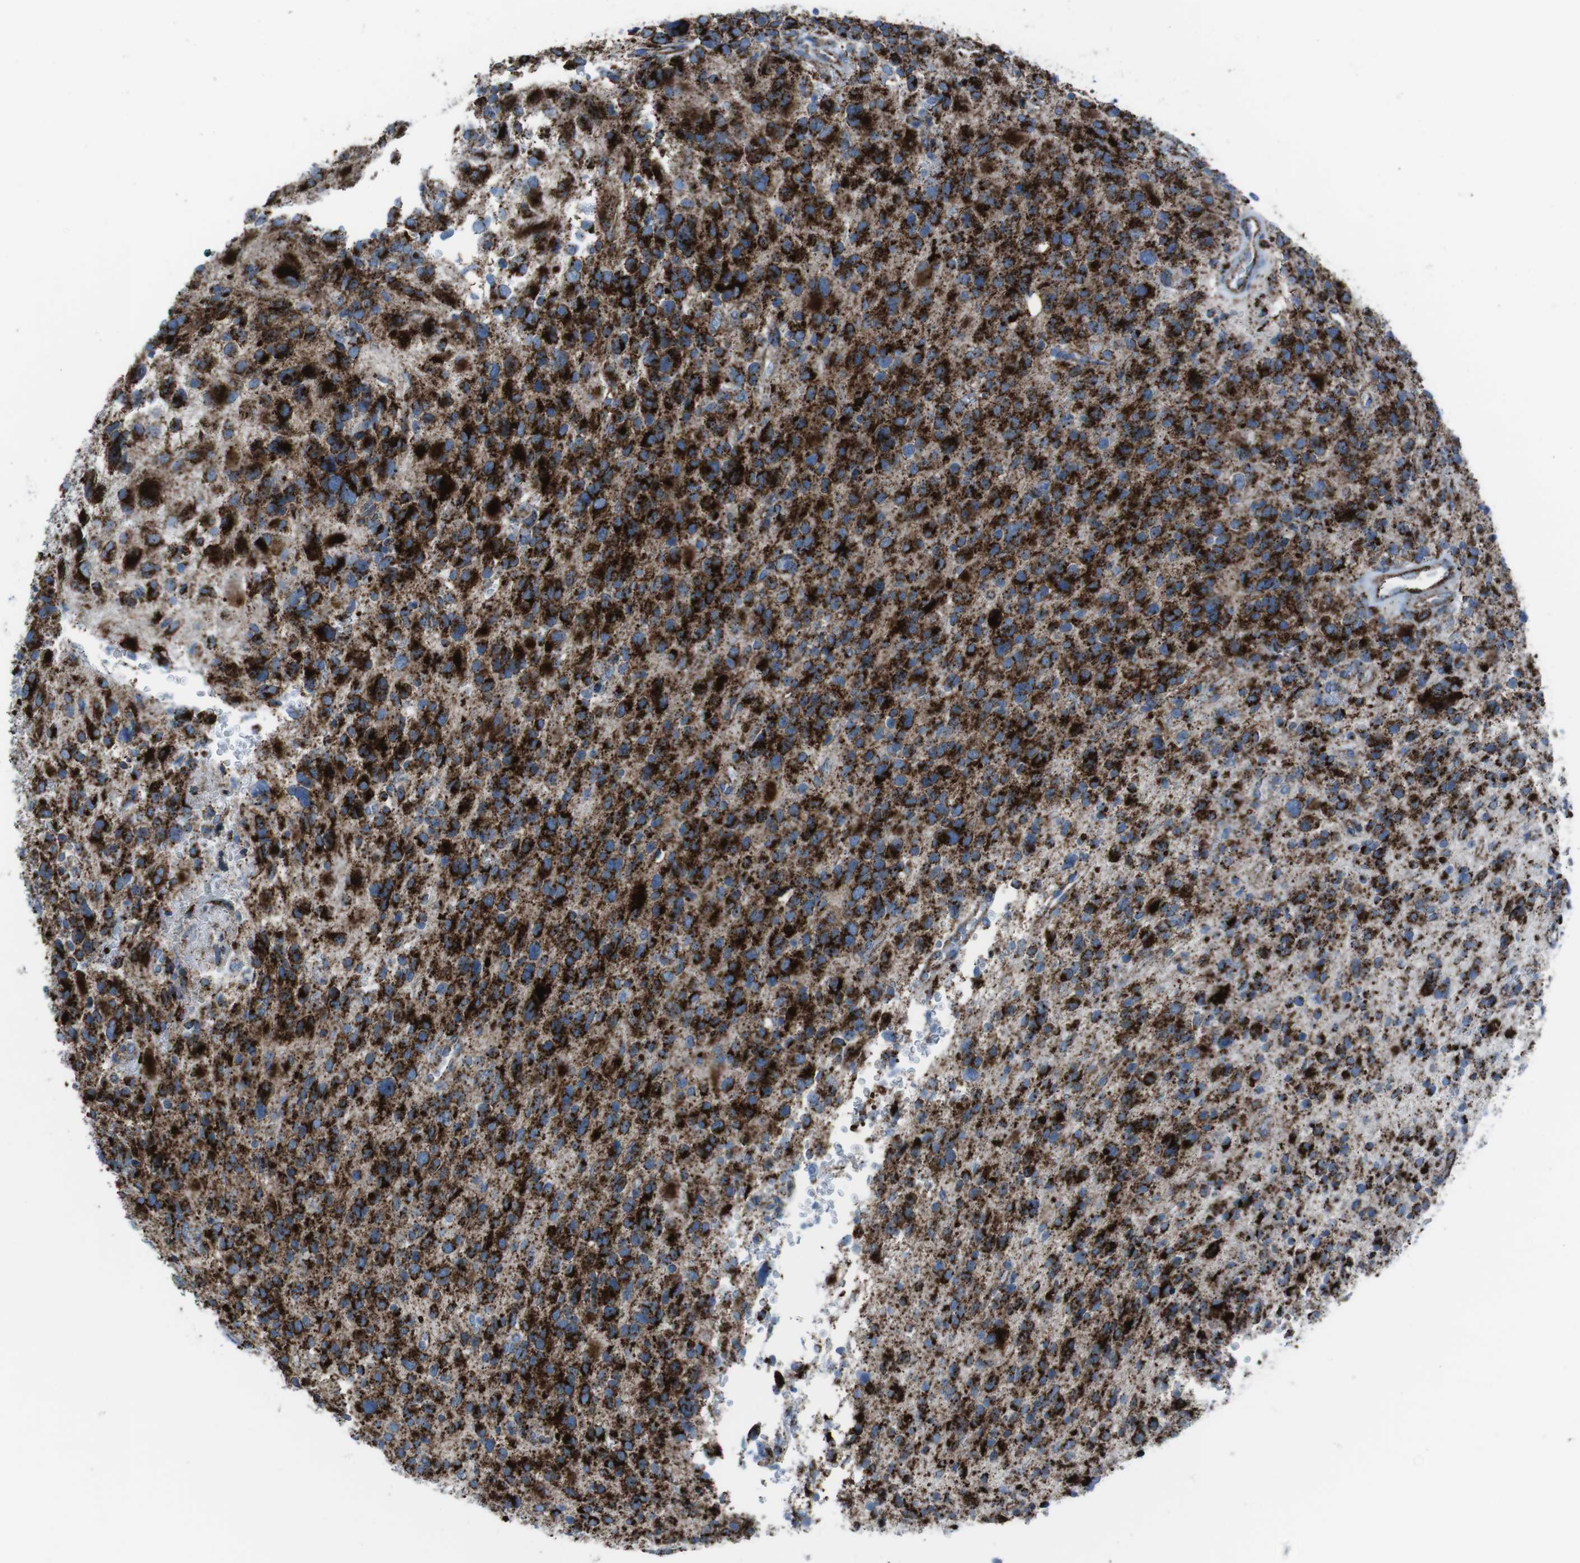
{"staining": {"intensity": "strong", "quantity": ">75%", "location": "cytoplasmic/membranous"}, "tissue": "glioma", "cell_type": "Tumor cells", "image_type": "cancer", "snomed": [{"axis": "morphology", "description": "Glioma, malignant, High grade"}, {"axis": "topography", "description": "Brain"}], "caption": "Immunohistochemistry of malignant glioma (high-grade) shows high levels of strong cytoplasmic/membranous staining in about >75% of tumor cells. (Brightfield microscopy of DAB IHC at high magnification).", "gene": "SCARB2", "patient": {"sex": "male", "age": 48}}